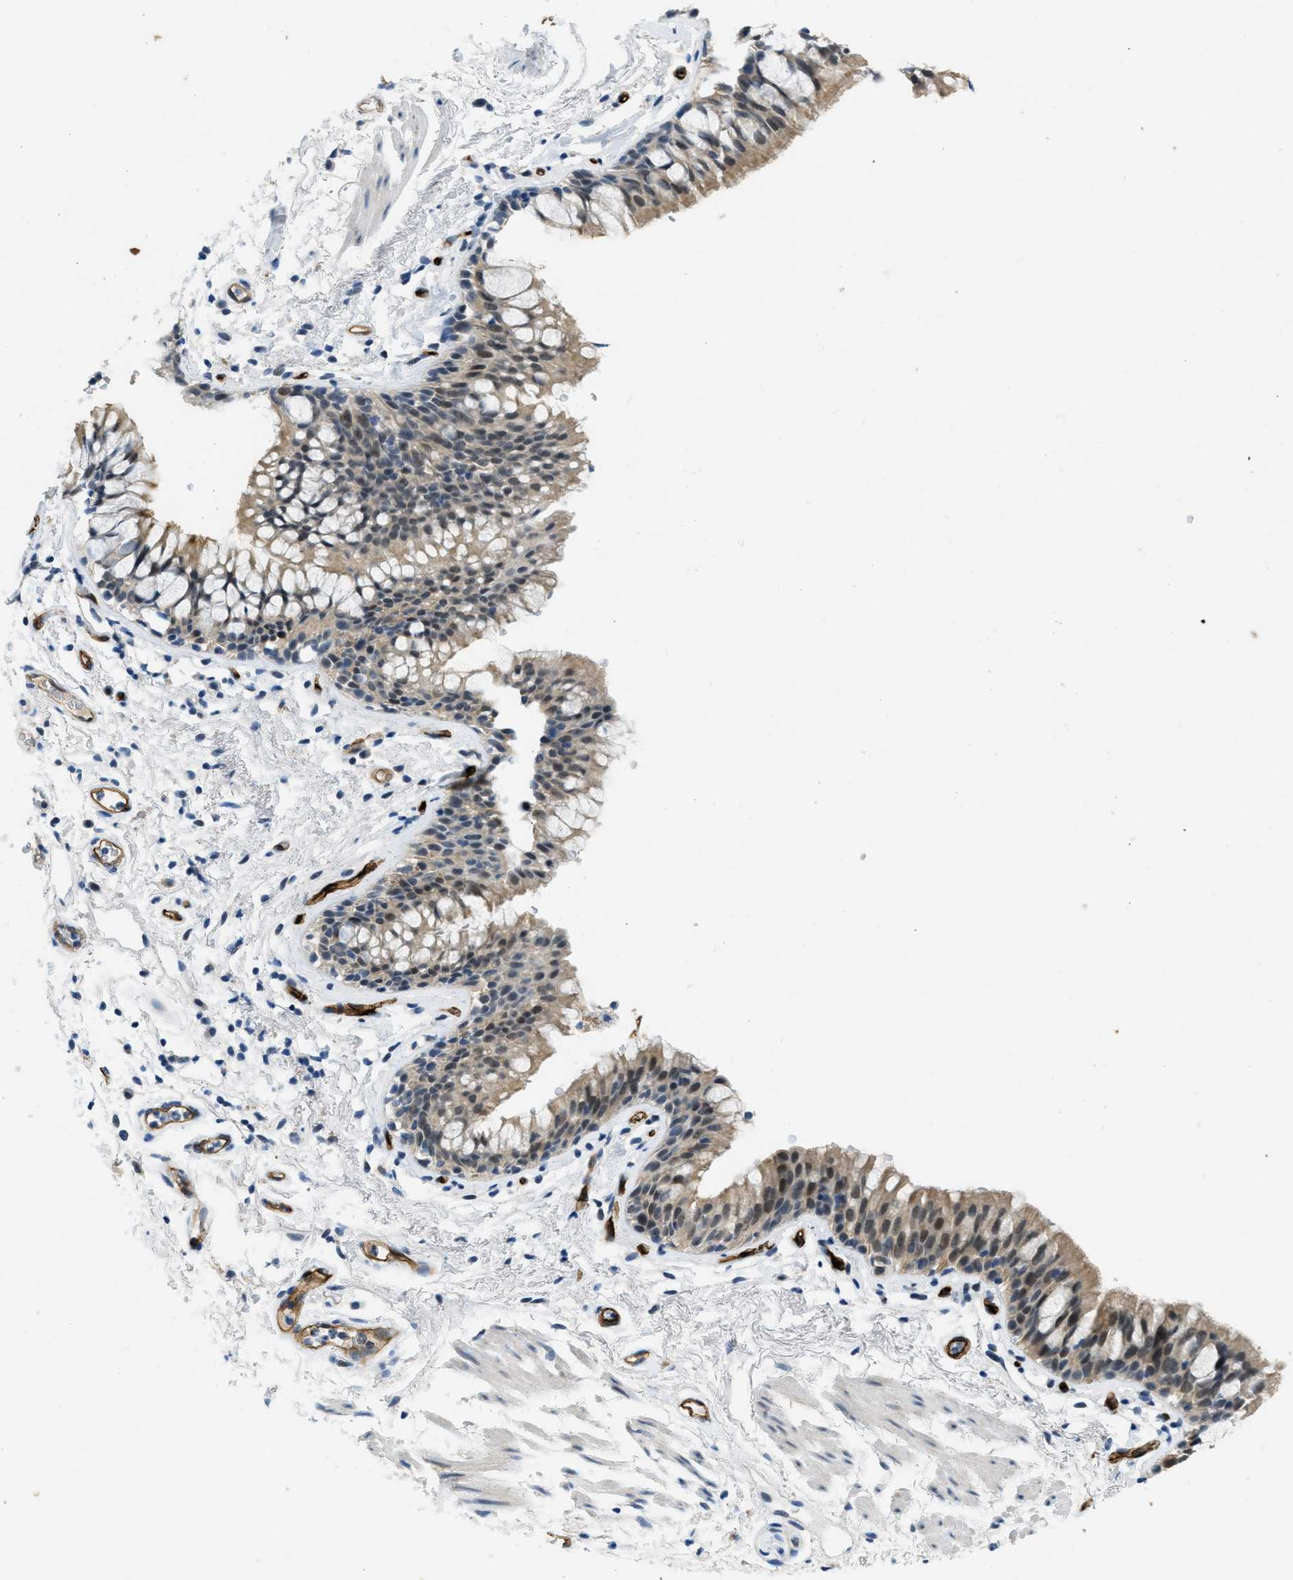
{"staining": {"intensity": "weak", "quantity": ">75%", "location": "cytoplasmic/membranous"}, "tissue": "bronchus", "cell_type": "Respiratory epithelial cells", "image_type": "normal", "snomed": [{"axis": "morphology", "description": "Normal tissue, NOS"}, {"axis": "morphology", "description": "Inflammation, NOS"}, {"axis": "topography", "description": "Cartilage tissue"}, {"axis": "topography", "description": "Bronchus"}], "caption": "An image of bronchus stained for a protein shows weak cytoplasmic/membranous brown staining in respiratory epithelial cells. The staining was performed using DAB, with brown indicating positive protein expression. Nuclei are stained blue with hematoxylin.", "gene": "SLCO2A1", "patient": {"sex": "male", "age": 77}}